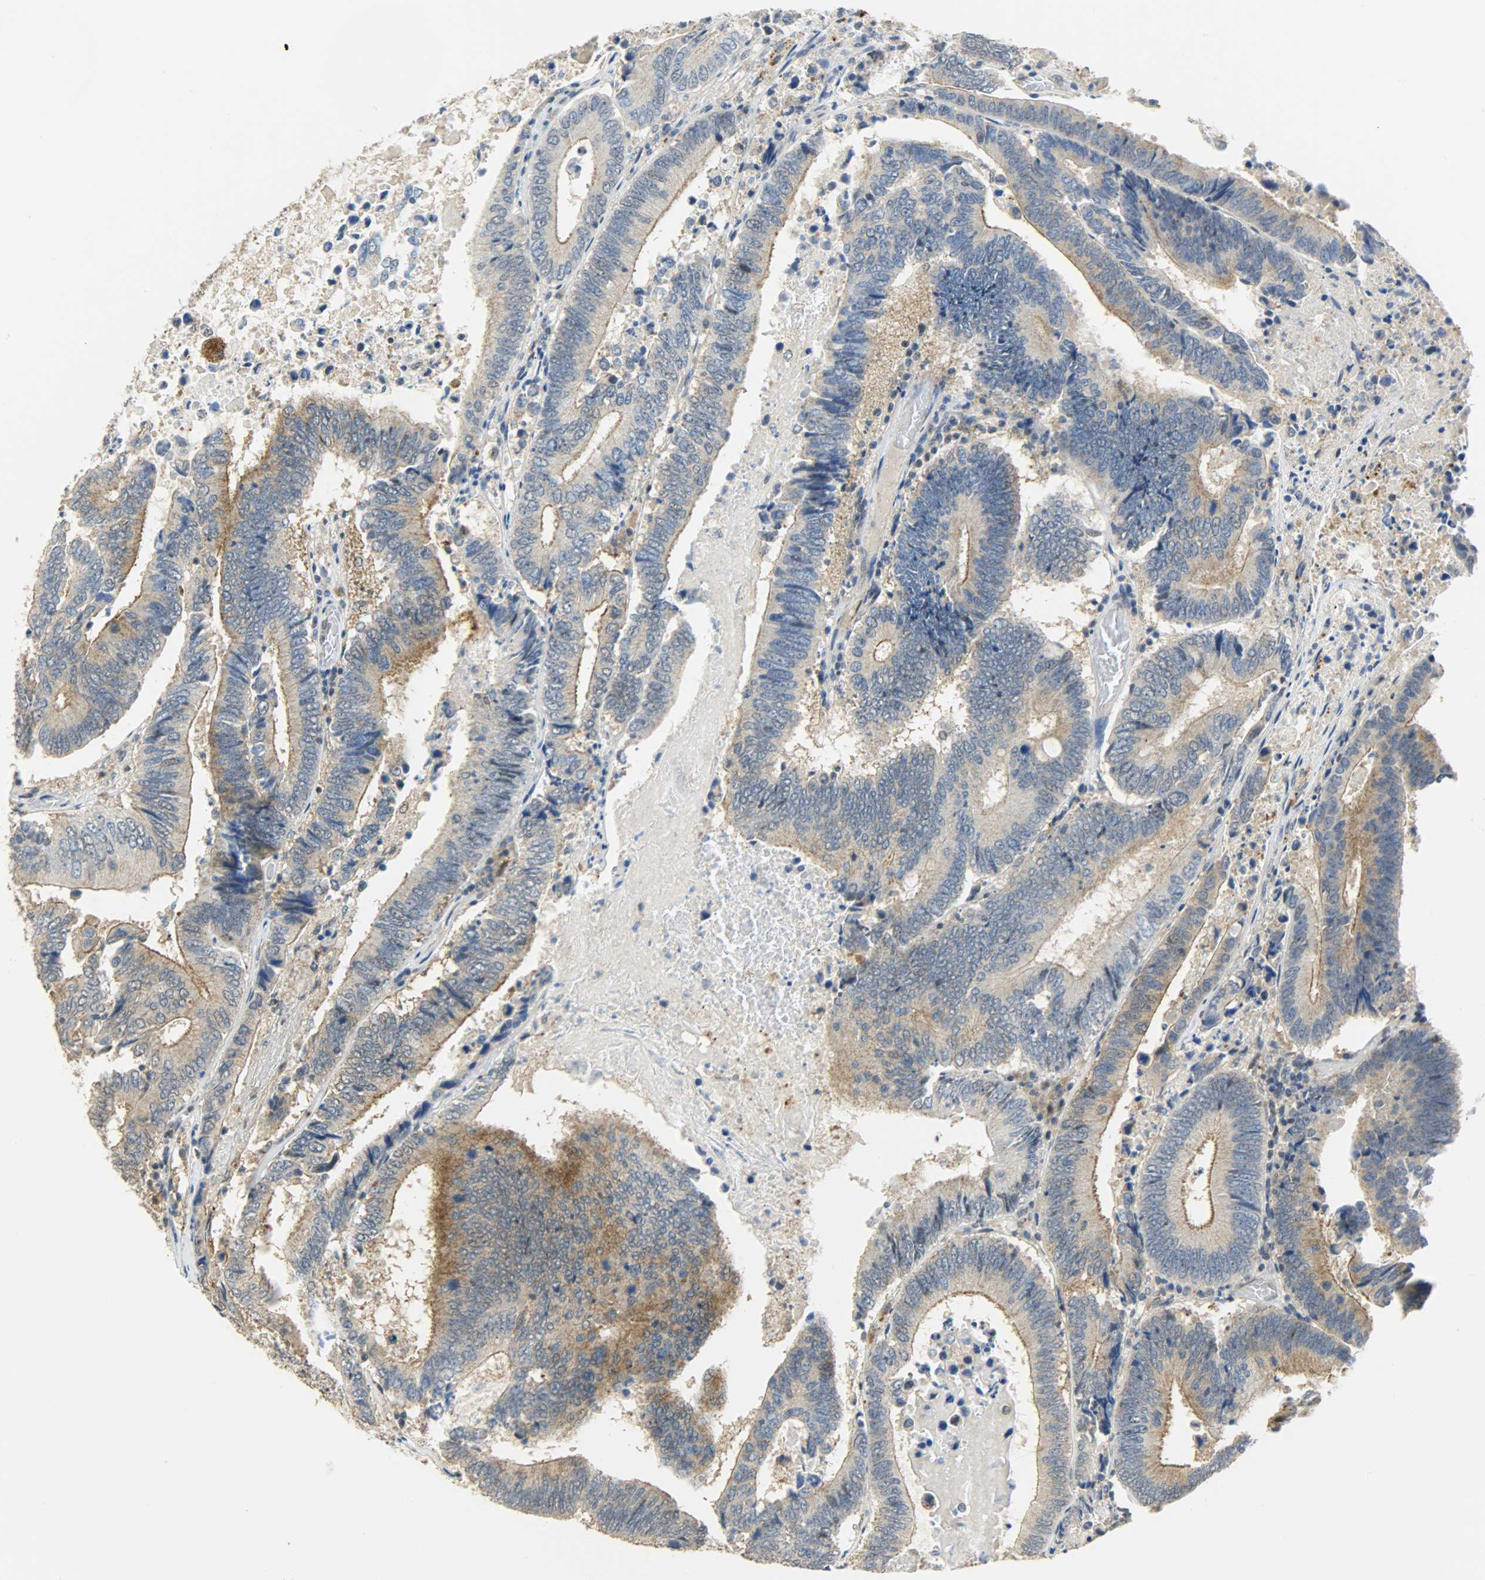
{"staining": {"intensity": "moderate", "quantity": ">75%", "location": "cytoplasmic/membranous"}, "tissue": "colorectal cancer", "cell_type": "Tumor cells", "image_type": "cancer", "snomed": [{"axis": "morphology", "description": "Adenocarcinoma, NOS"}, {"axis": "topography", "description": "Colon"}], "caption": "A micrograph of human adenocarcinoma (colorectal) stained for a protein displays moderate cytoplasmic/membranous brown staining in tumor cells.", "gene": "GIT2", "patient": {"sex": "female", "age": 78}}